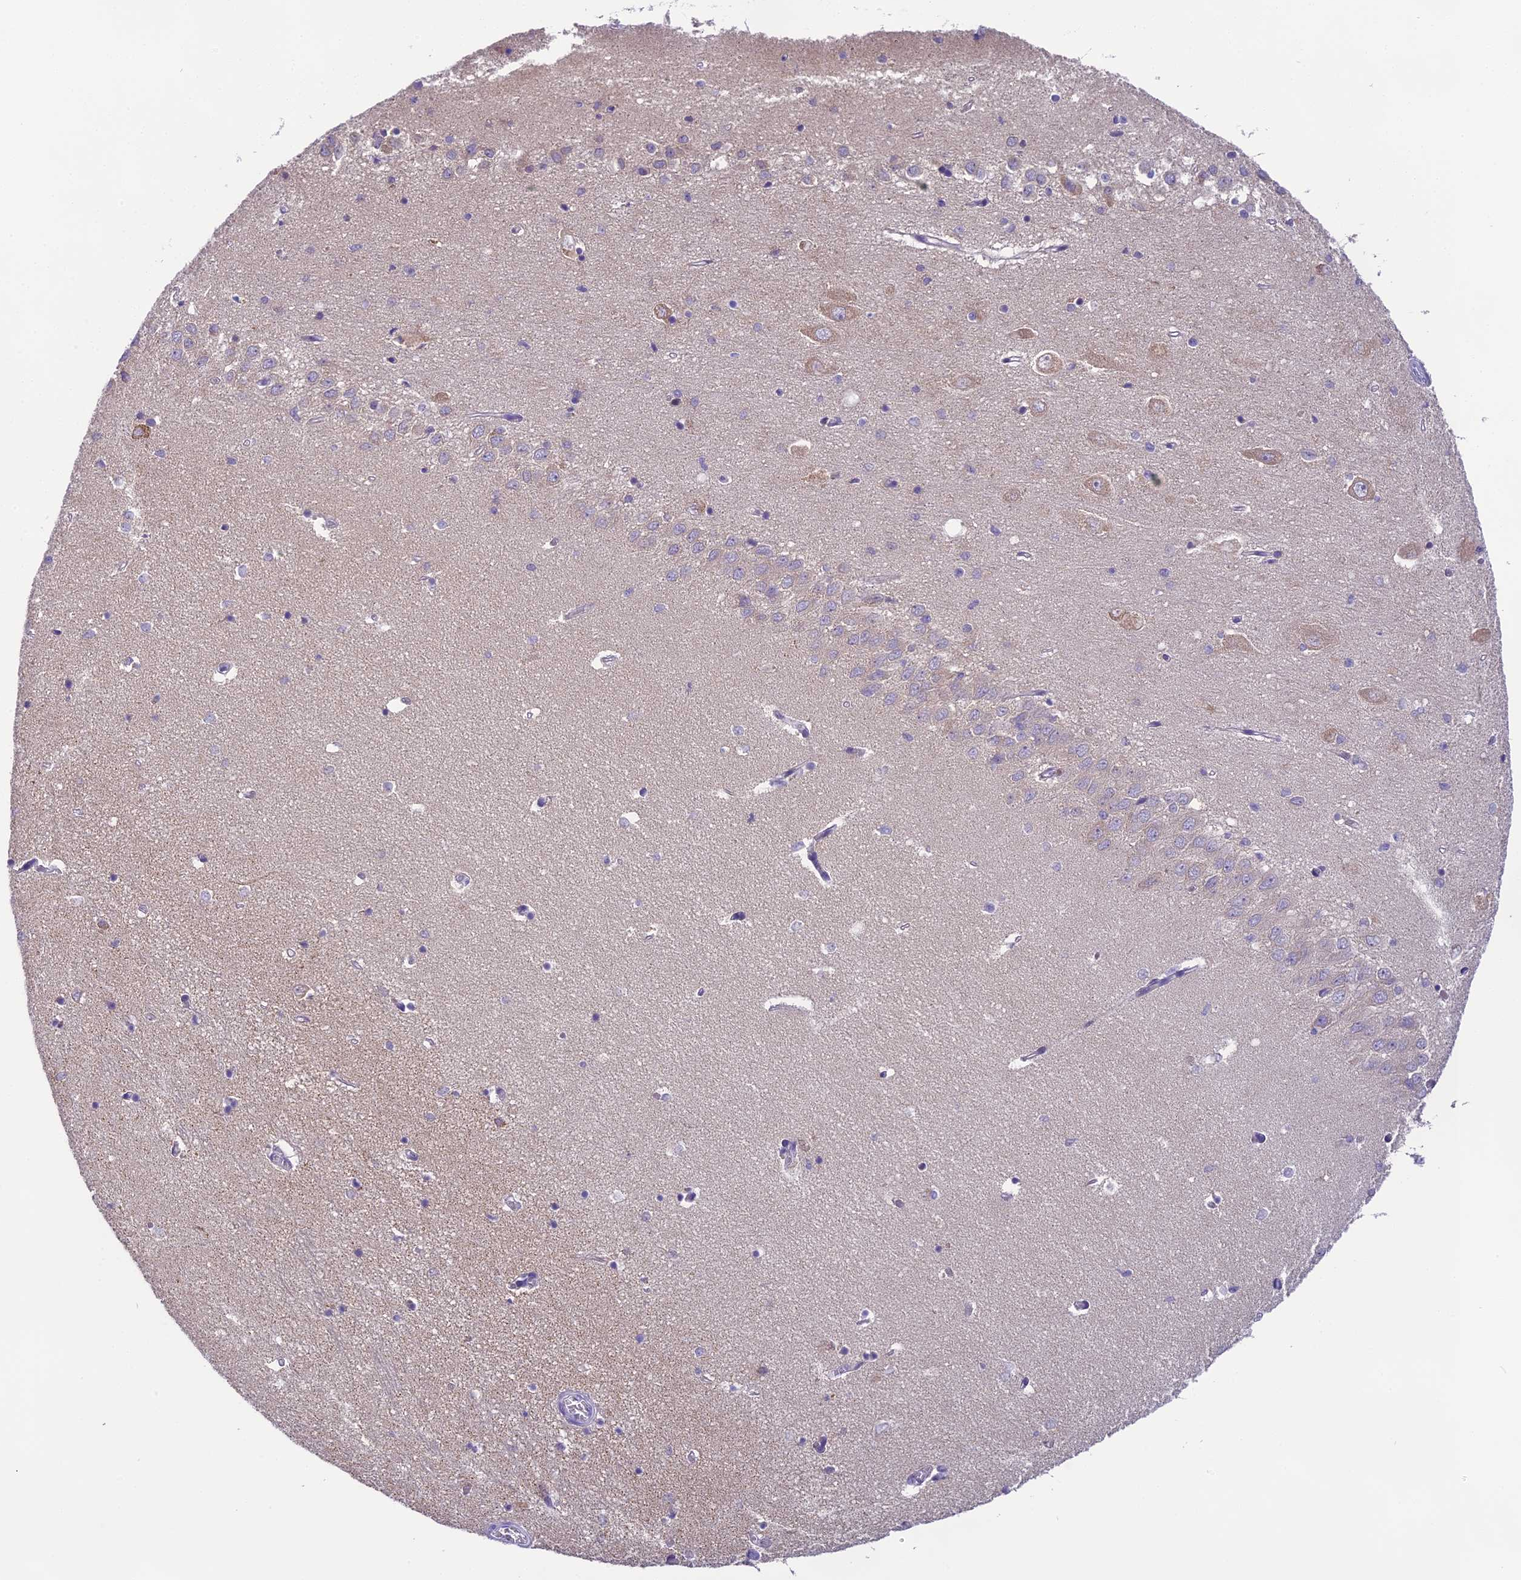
{"staining": {"intensity": "weak", "quantity": "<25%", "location": "cytoplasmic/membranous"}, "tissue": "hippocampus", "cell_type": "Glial cells", "image_type": "normal", "snomed": [{"axis": "morphology", "description": "Normal tissue, NOS"}, {"axis": "topography", "description": "Hippocampus"}], "caption": "A histopathology image of human hippocampus is negative for staining in glial cells. (Immunohistochemistry (ihc), brightfield microscopy, high magnification).", "gene": "ARHGEF37", "patient": {"sex": "female", "age": 64}}